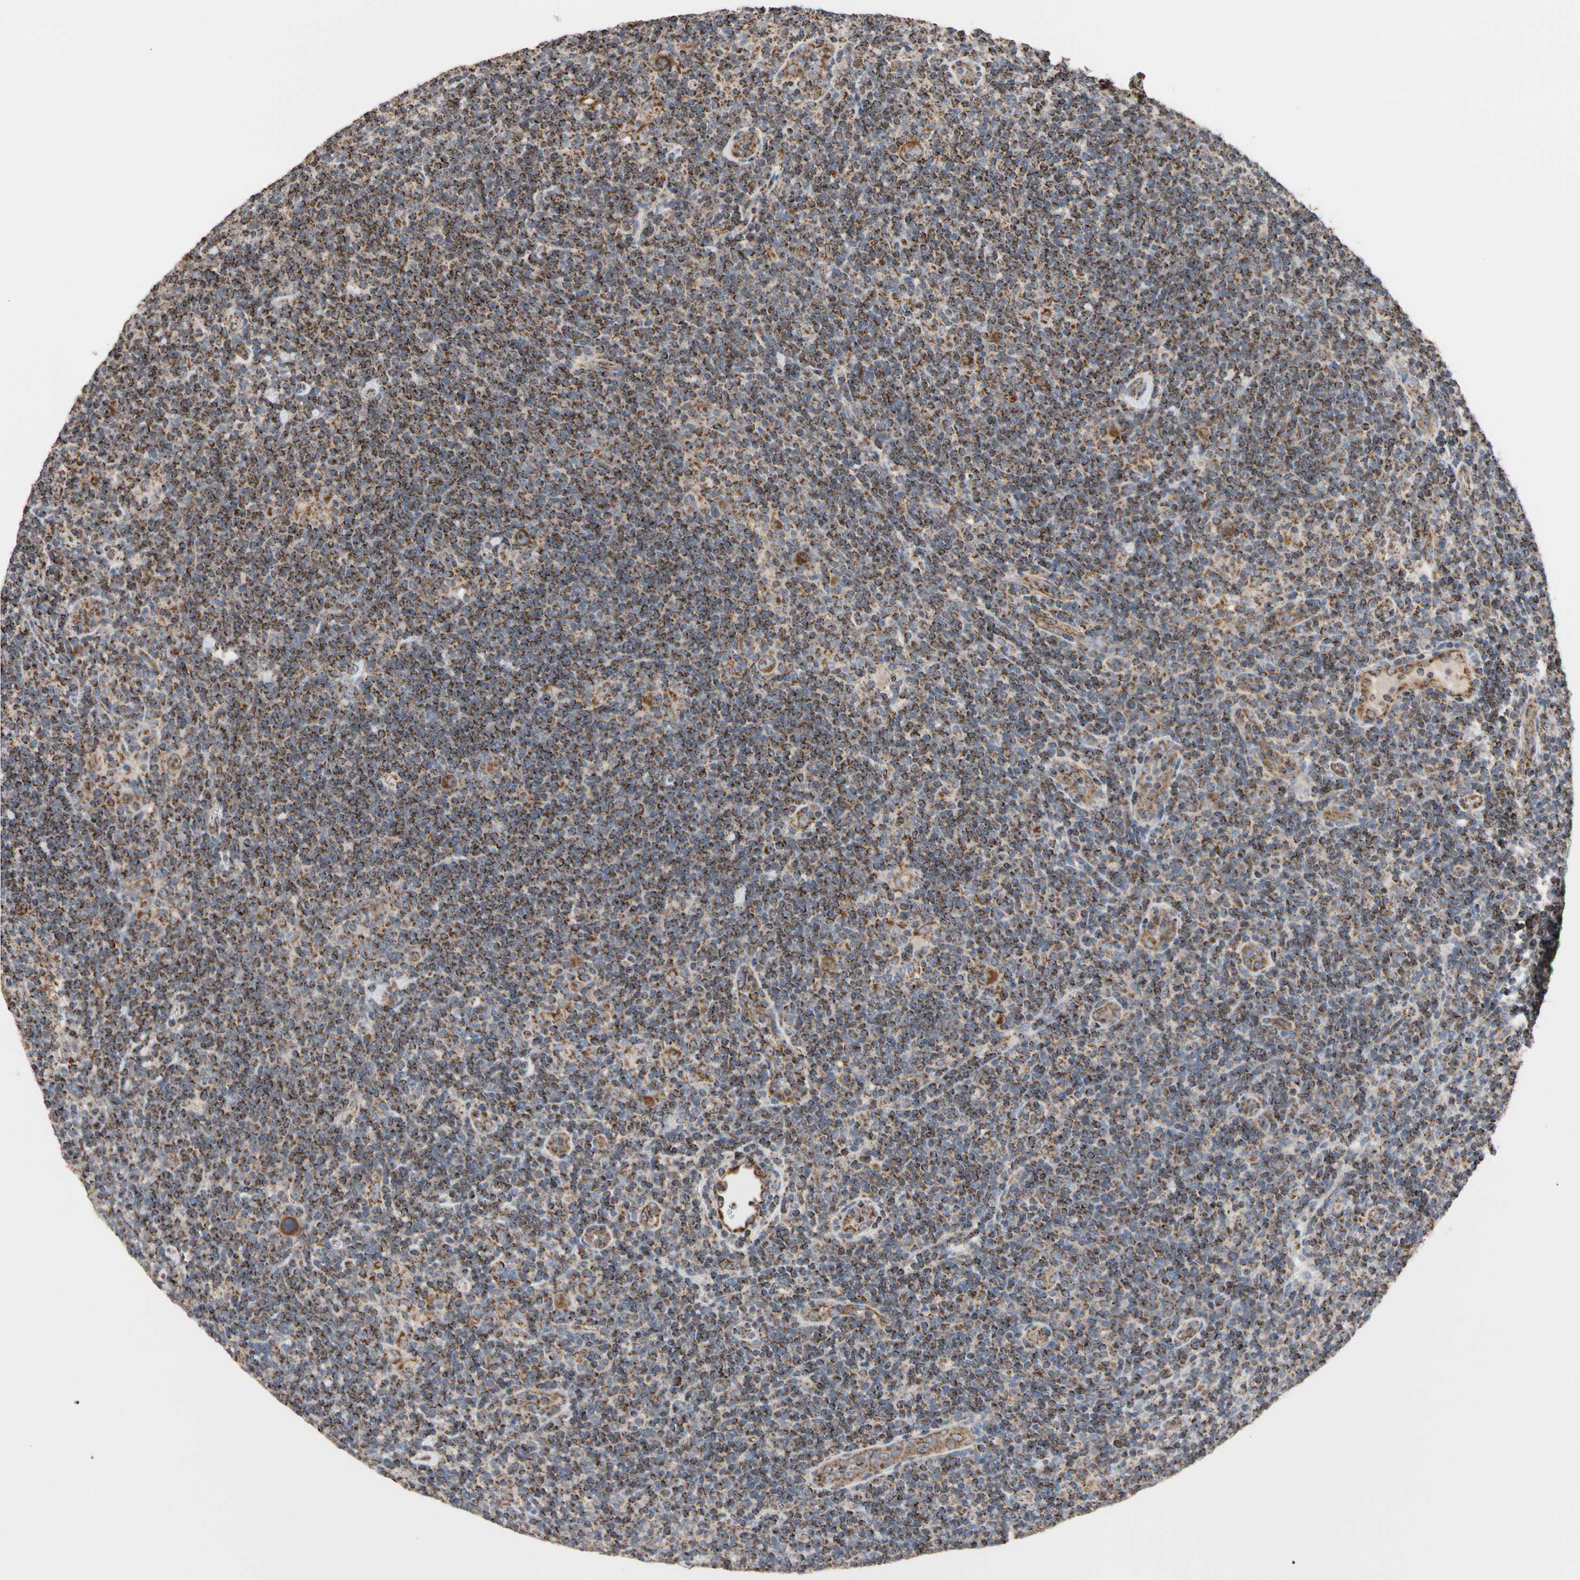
{"staining": {"intensity": "strong", "quantity": ">75%", "location": "cytoplasmic/membranous"}, "tissue": "lymphoma", "cell_type": "Tumor cells", "image_type": "cancer", "snomed": [{"axis": "morphology", "description": "Hodgkin's disease, NOS"}, {"axis": "topography", "description": "Lymph node"}], "caption": "Lymphoma tissue exhibits strong cytoplasmic/membranous staining in approximately >75% of tumor cells, visualized by immunohistochemistry. The staining was performed using DAB, with brown indicating positive protein expression. Nuclei are stained blue with hematoxylin.", "gene": "FAM110B", "patient": {"sex": "female", "age": 57}}